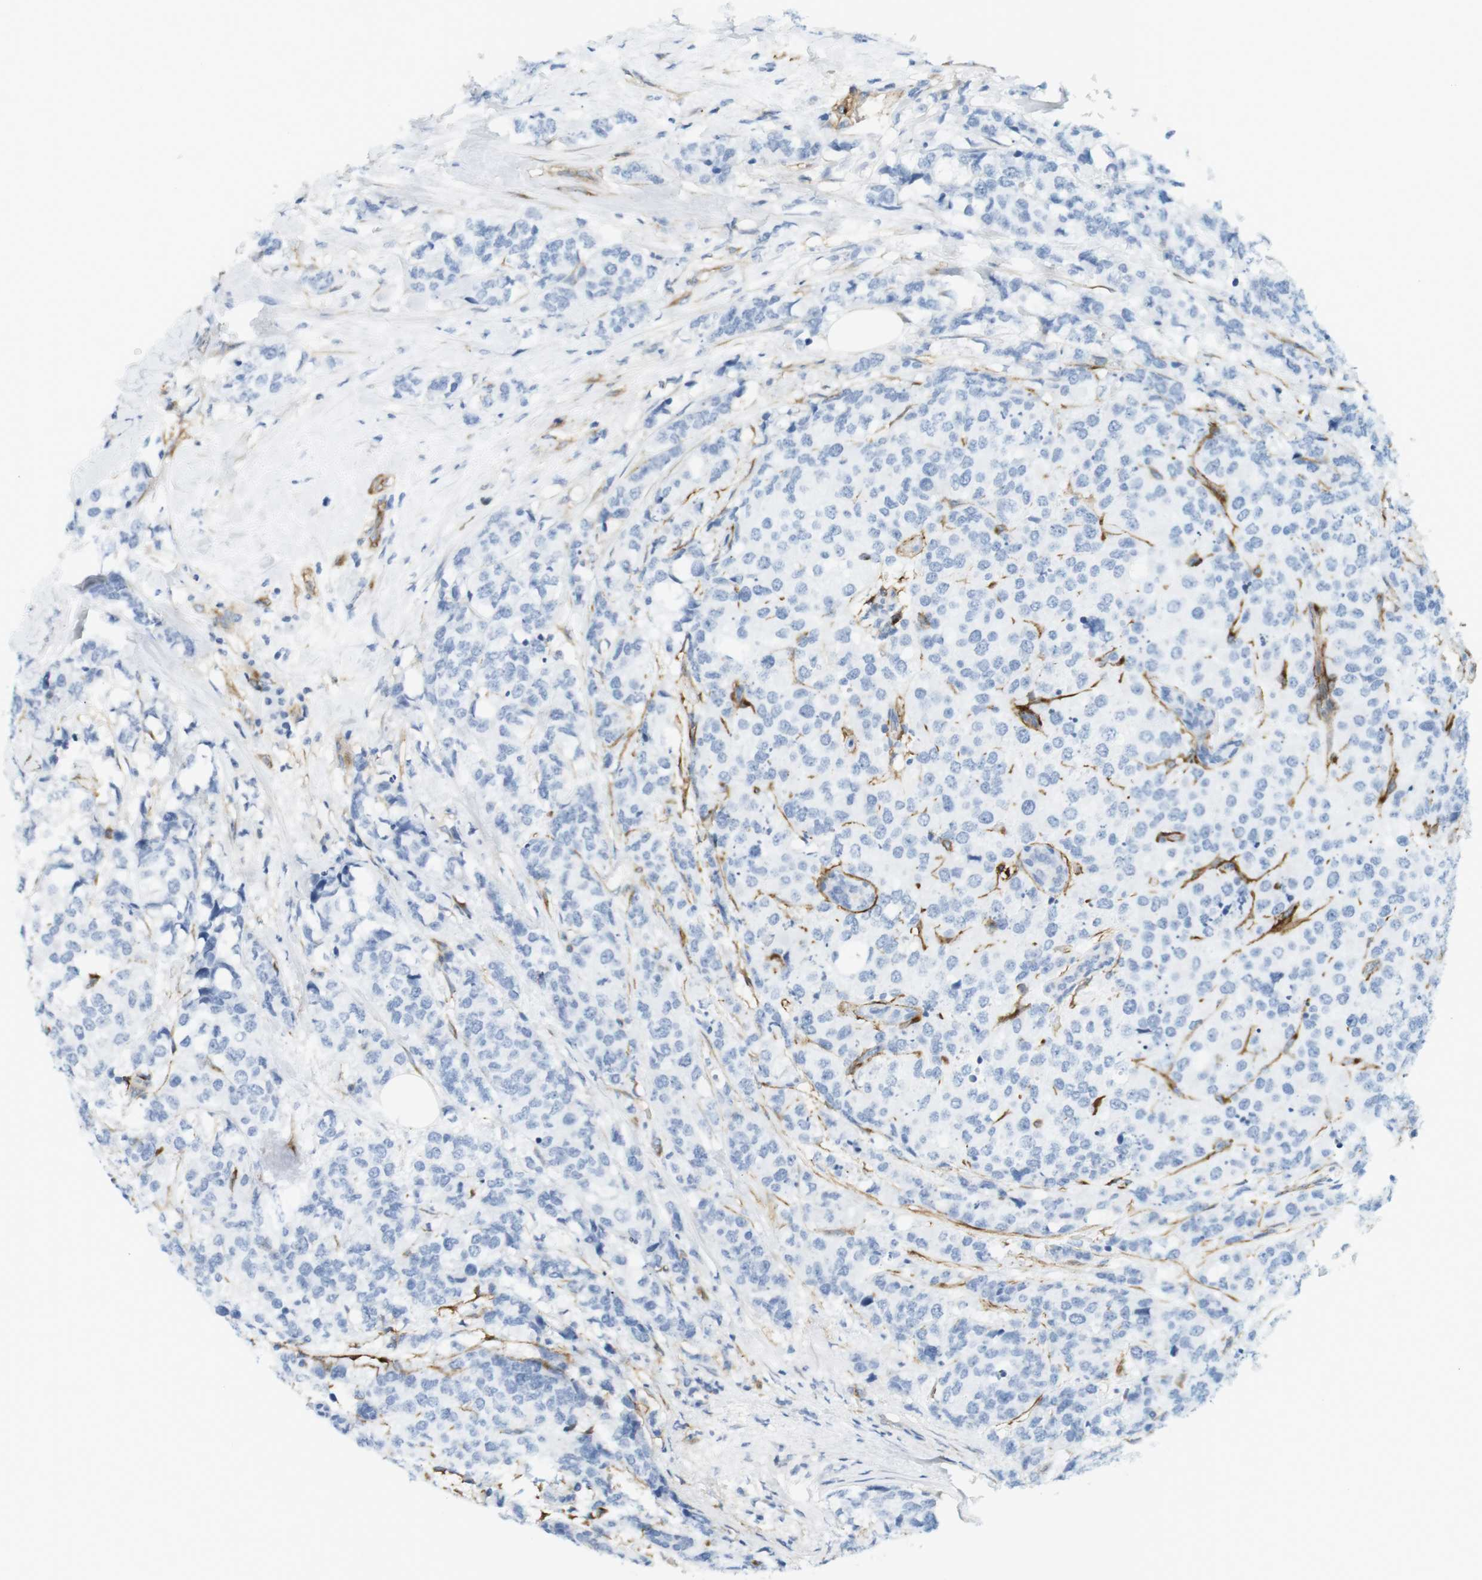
{"staining": {"intensity": "negative", "quantity": "none", "location": "none"}, "tissue": "breast cancer", "cell_type": "Tumor cells", "image_type": "cancer", "snomed": [{"axis": "morphology", "description": "Lobular carcinoma"}, {"axis": "topography", "description": "Breast"}], "caption": "A high-resolution micrograph shows immunohistochemistry (IHC) staining of breast lobular carcinoma, which demonstrates no significant expression in tumor cells.", "gene": "F2R", "patient": {"sex": "female", "age": 59}}